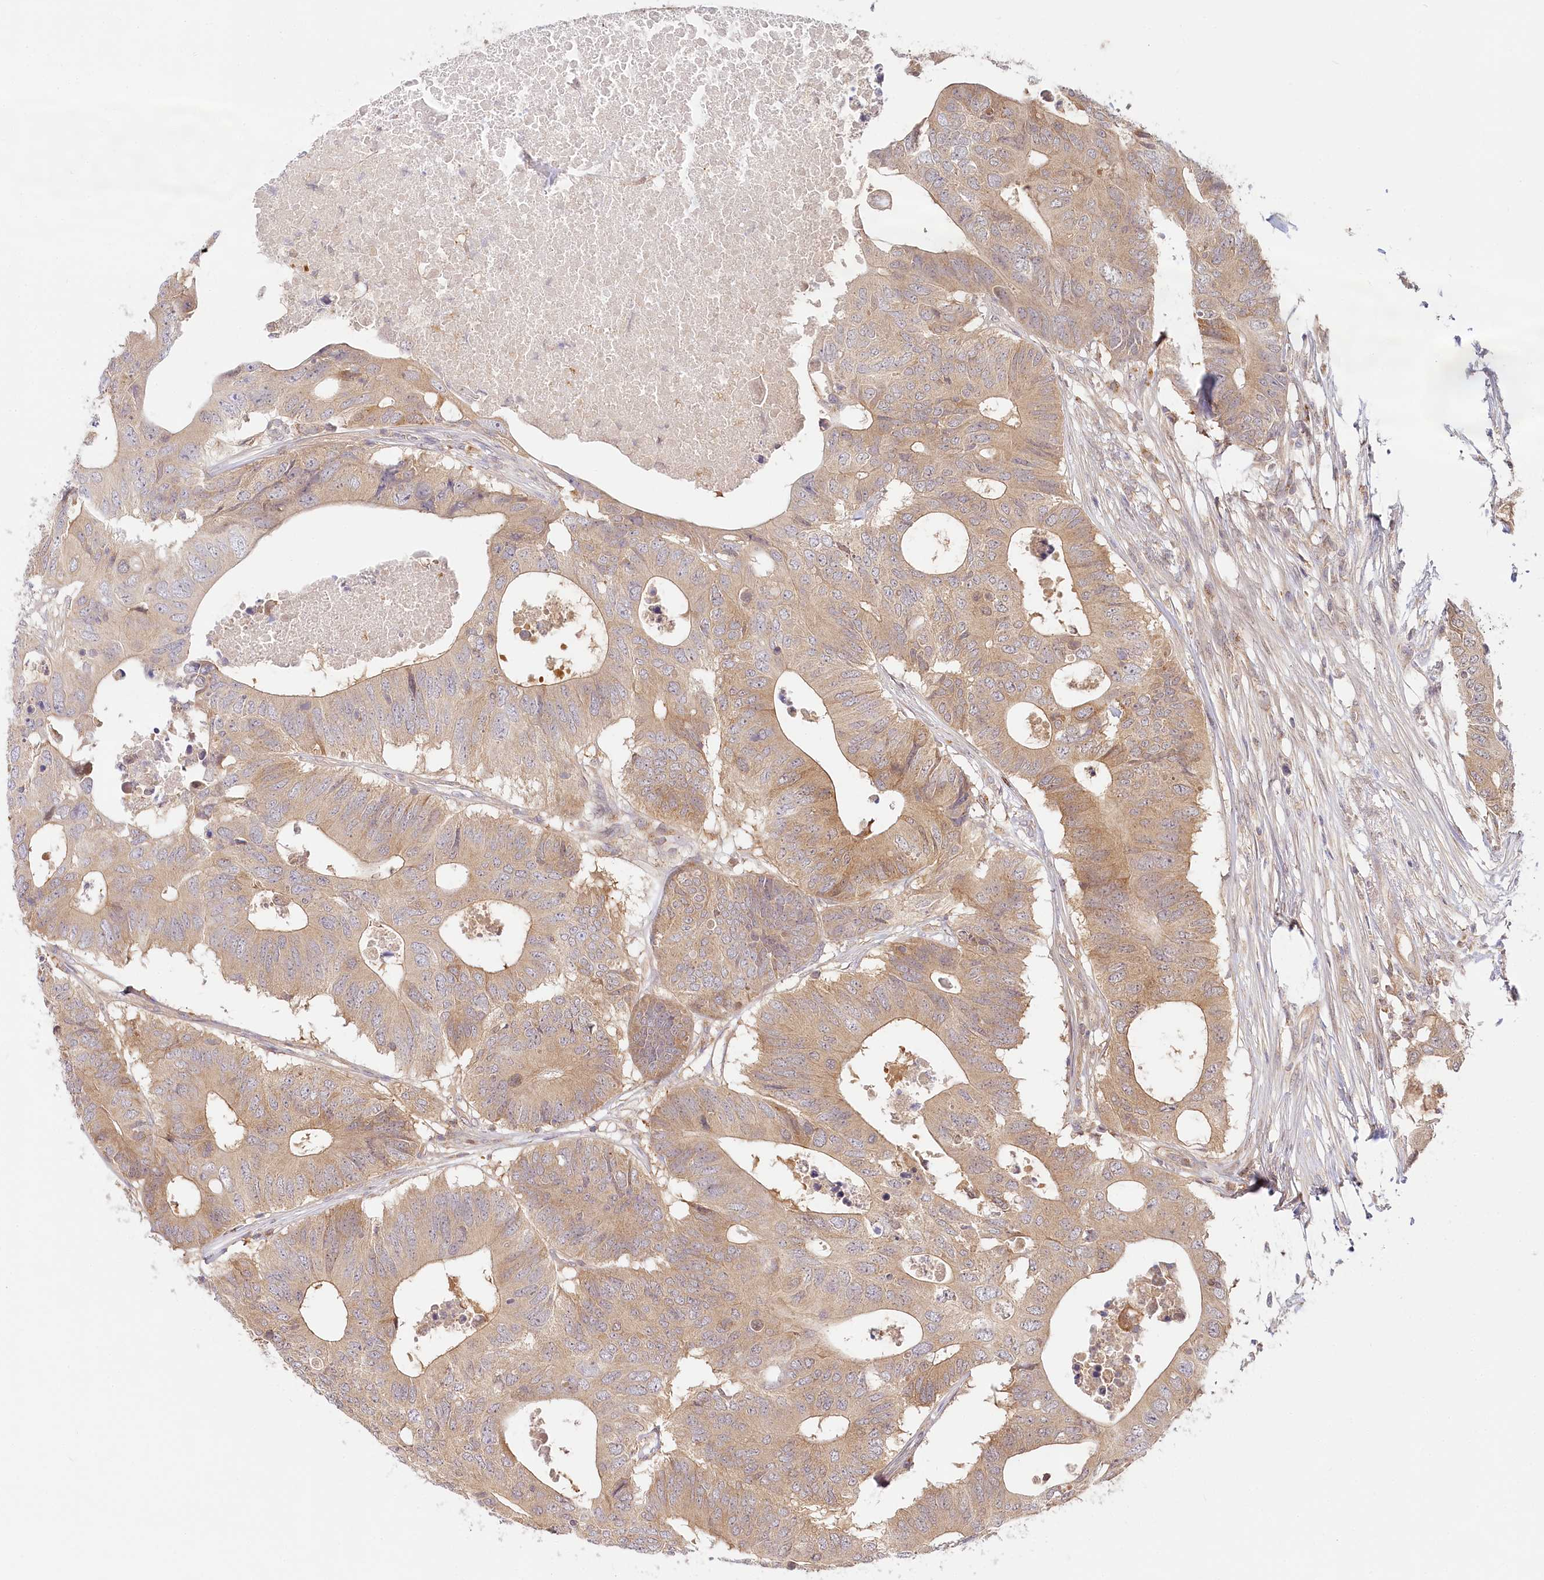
{"staining": {"intensity": "weak", "quantity": ">75%", "location": "cytoplasmic/membranous"}, "tissue": "colorectal cancer", "cell_type": "Tumor cells", "image_type": "cancer", "snomed": [{"axis": "morphology", "description": "Adenocarcinoma, NOS"}, {"axis": "topography", "description": "Colon"}], "caption": "There is low levels of weak cytoplasmic/membranous positivity in tumor cells of adenocarcinoma (colorectal), as demonstrated by immunohistochemical staining (brown color).", "gene": "INPP4B", "patient": {"sex": "male", "age": 71}}